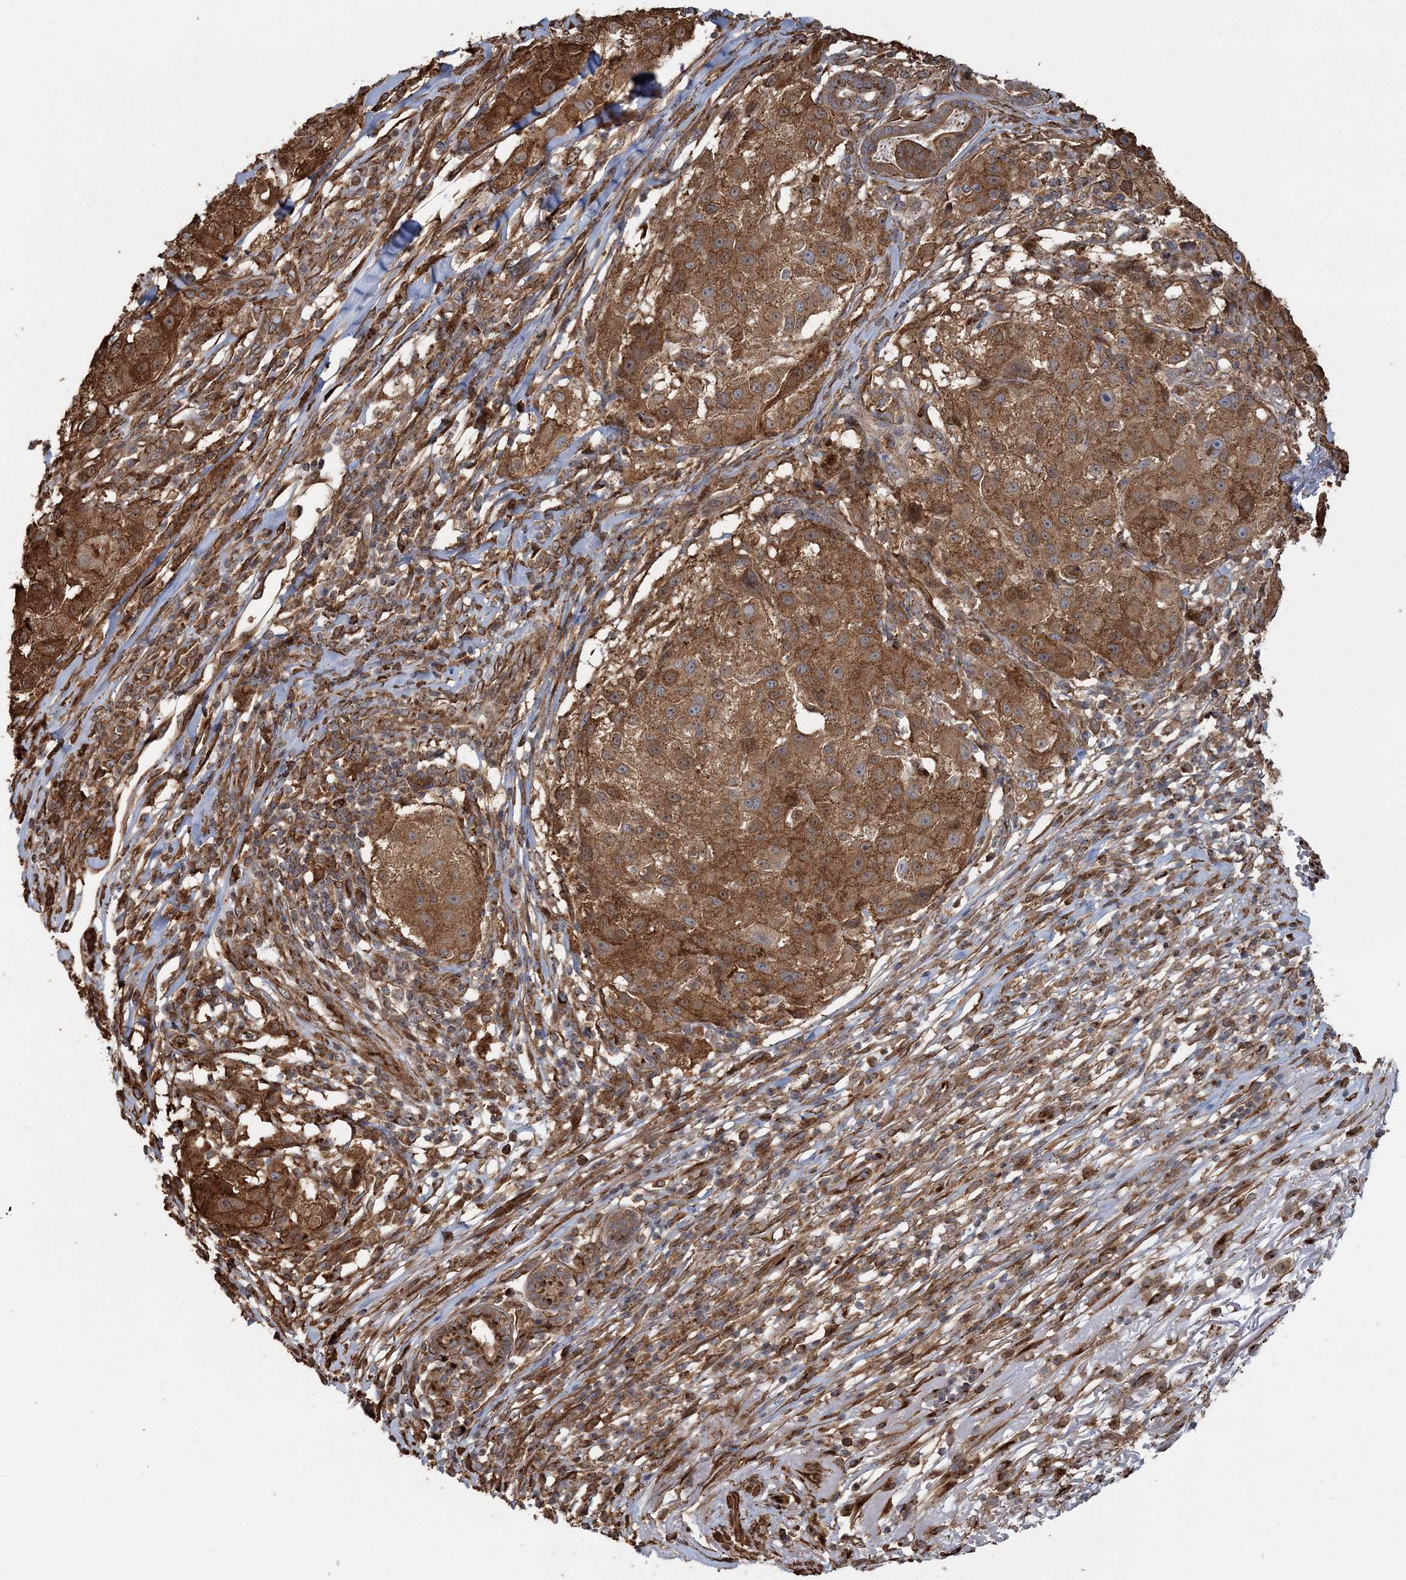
{"staining": {"intensity": "strong", "quantity": ">75%", "location": "cytoplasmic/membranous"}, "tissue": "melanoma", "cell_type": "Tumor cells", "image_type": "cancer", "snomed": [{"axis": "morphology", "description": "Necrosis, NOS"}, {"axis": "morphology", "description": "Malignant melanoma, NOS"}, {"axis": "topography", "description": "Skin"}], "caption": "IHC of melanoma demonstrates high levels of strong cytoplasmic/membranous staining in approximately >75% of tumor cells.", "gene": "TRAF3IP2", "patient": {"sex": "female", "age": 87}}